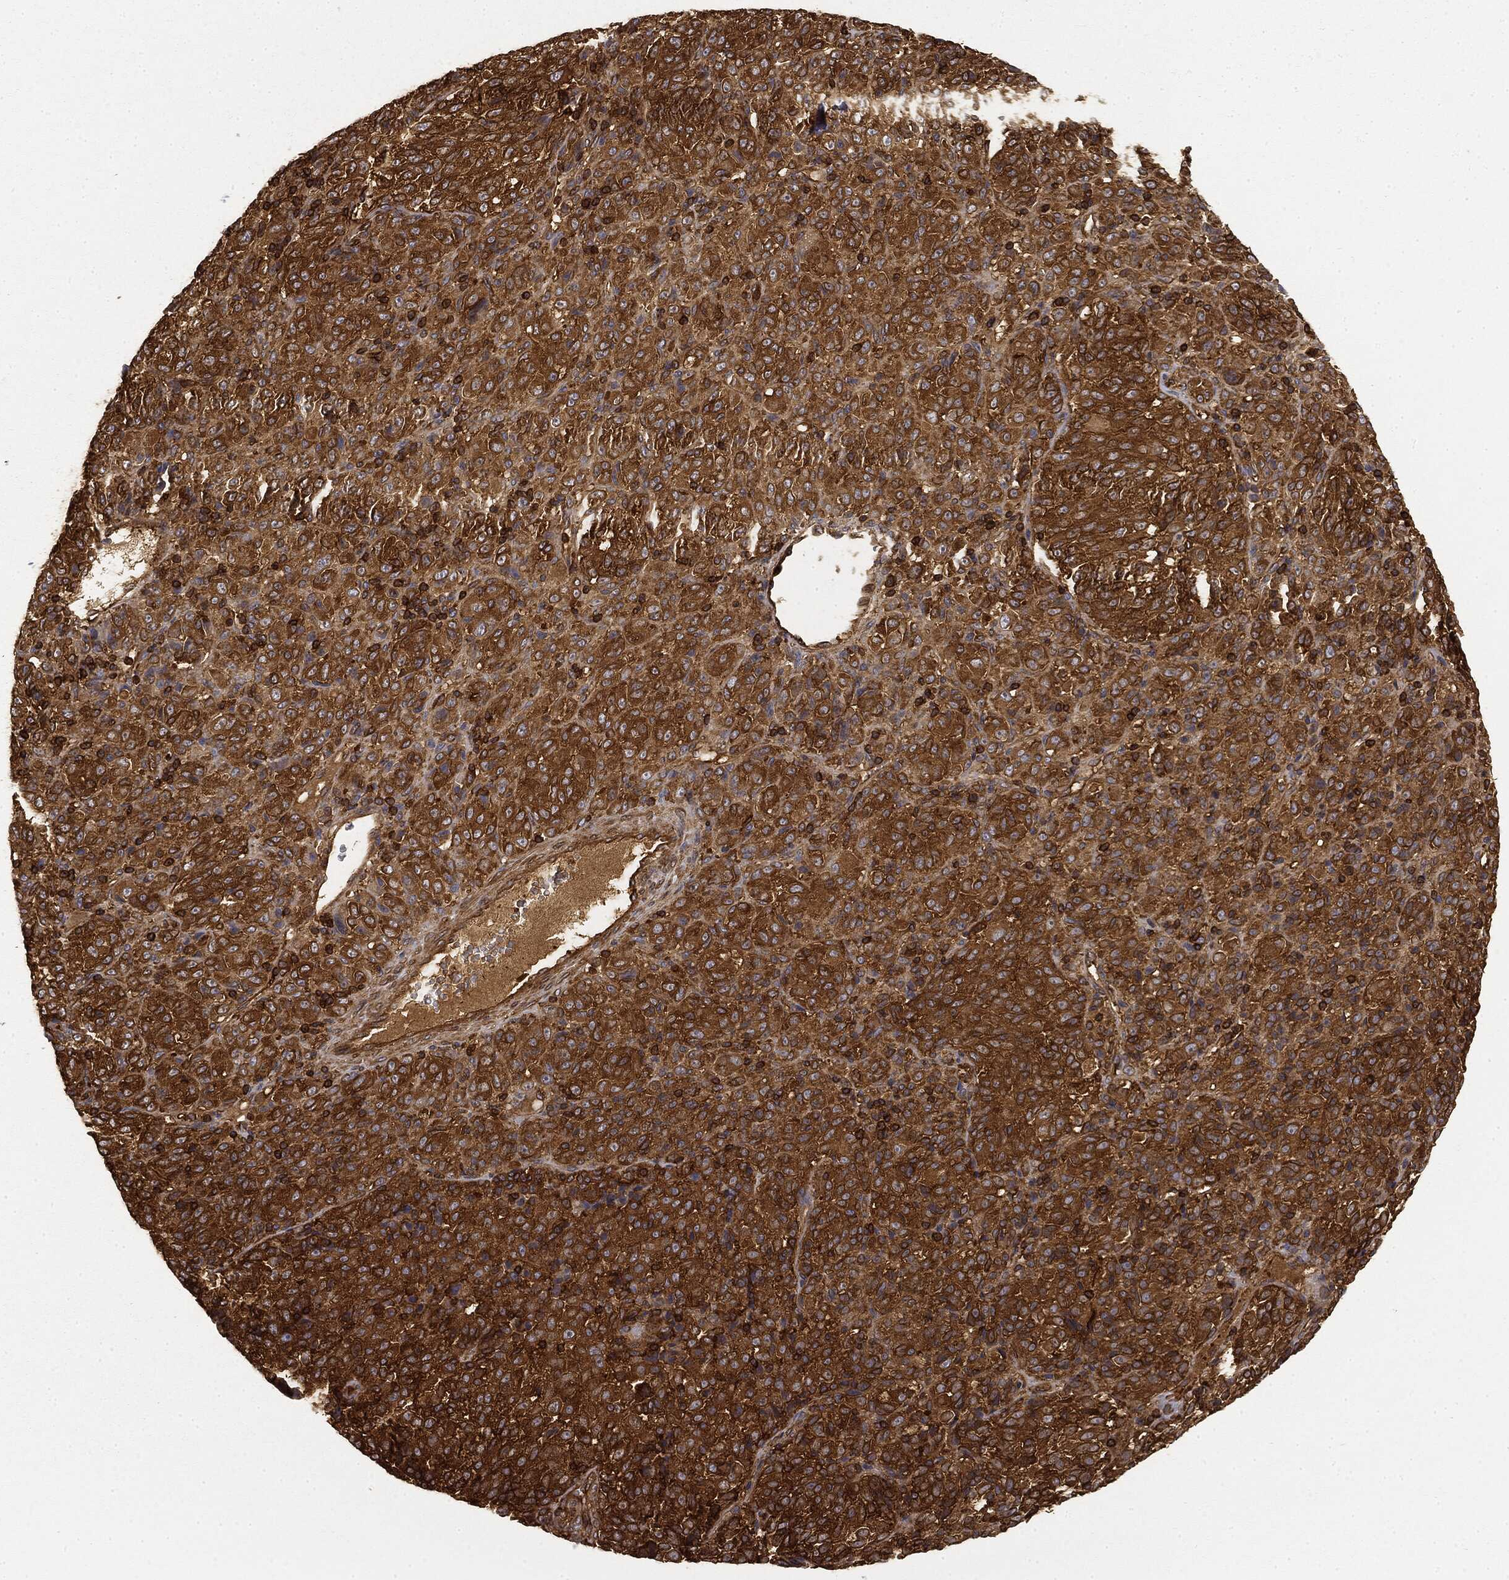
{"staining": {"intensity": "strong", "quantity": "25%-75%", "location": "cytoplasmic/membranous"}, "tissue": "melanoma", "cell_type": "Tumor cells", "image_type": "cancer", "snomed": [{"axis": "morphology", "description": "Malignant melanoma, Metastatic site"}, {"axis": "topography", "description": "Brain"}], "caption": "A high amount of strong cytoplasmic/membranous staining is present in about 25%-75% of tumor cells in melanoma tissue.", "gene": "WDR1", "patient": {"sex": "female", "age": 56}}